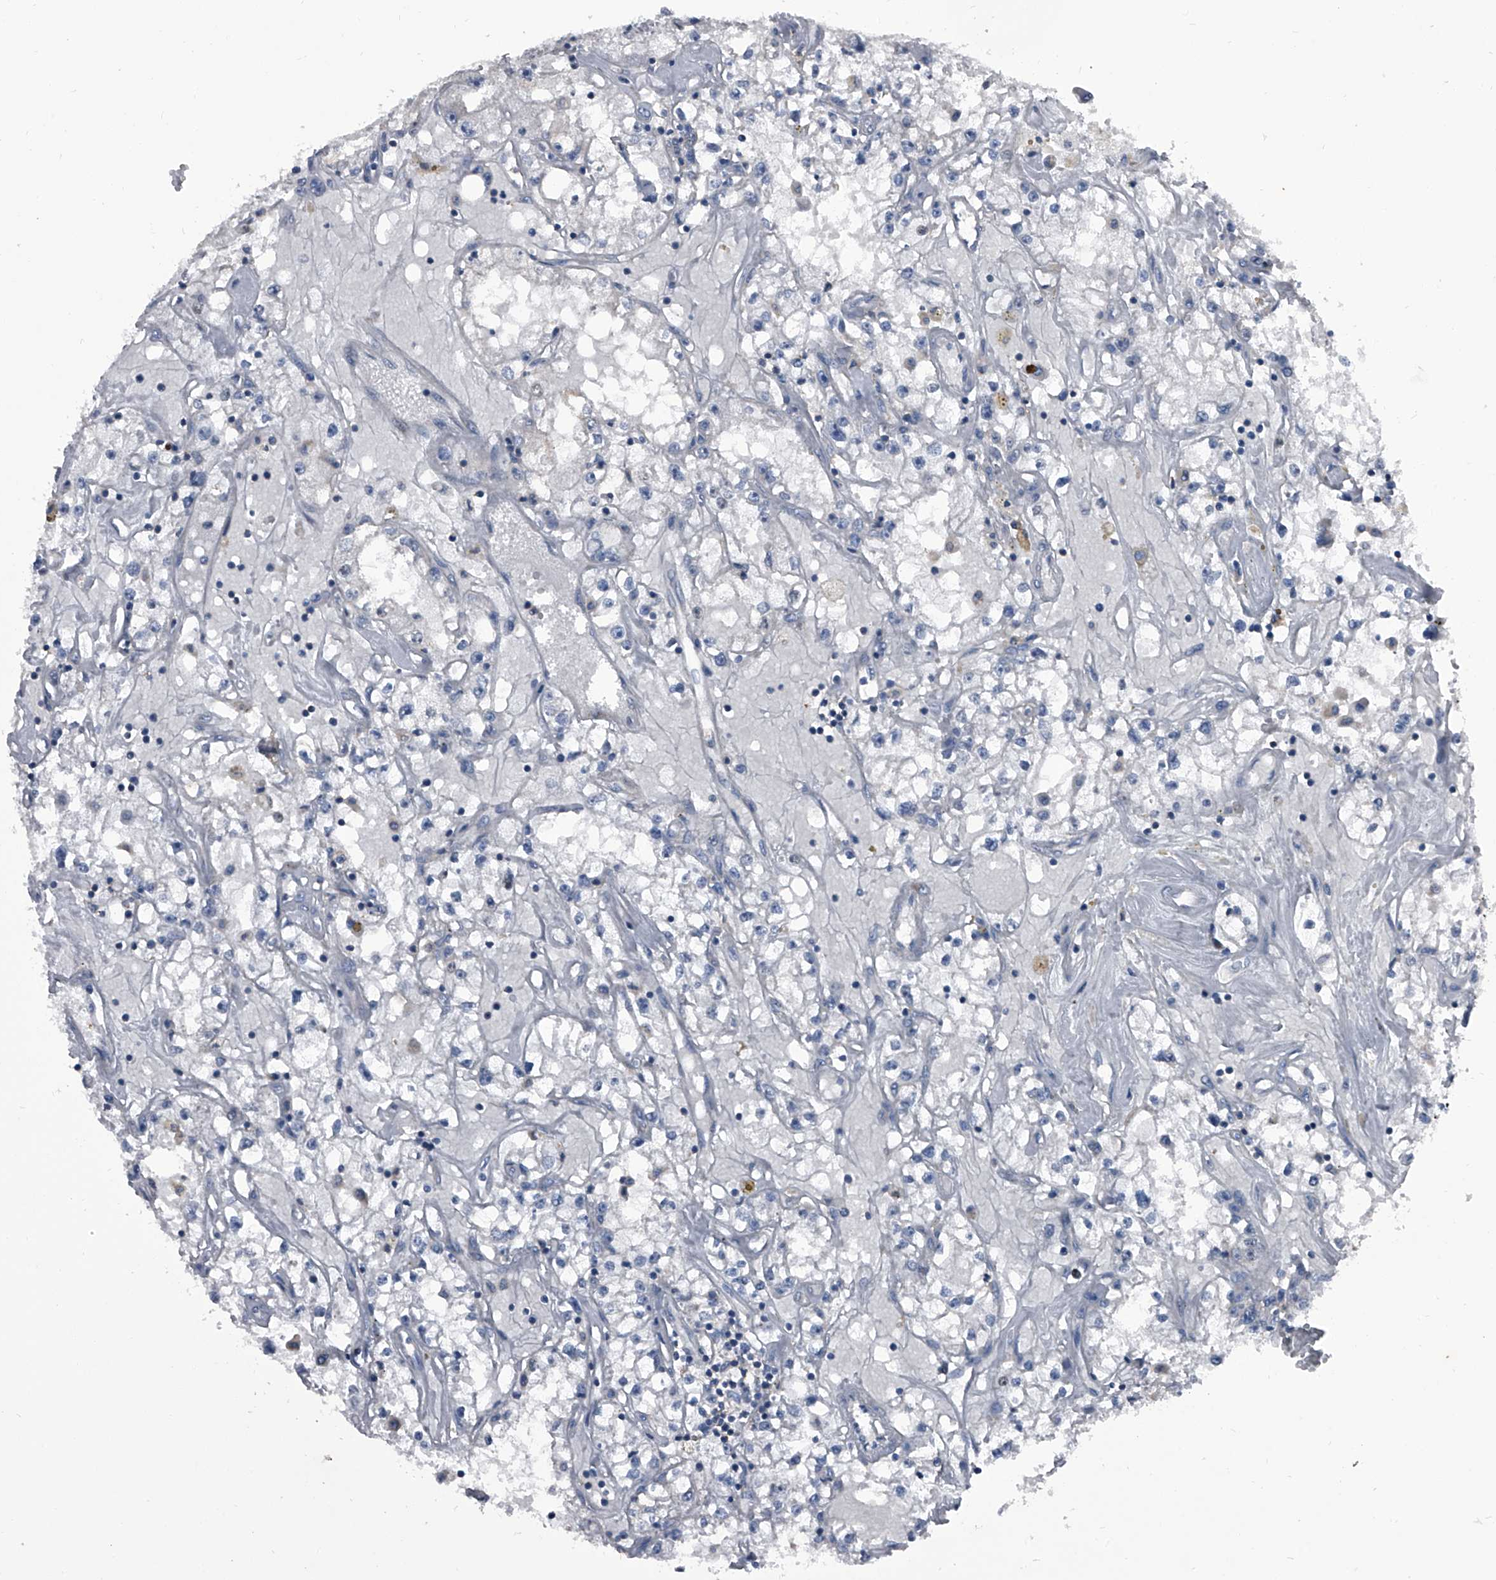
{"staining": {"intensity": "negative", "quantity": "none", "location": "none"}, "tissue": "renal cancer", "cell_type": "Tumor cells", "image_type": "cancer", "snomed": [{"axis": "morphology", "description": "Adenocarcinoma, NOS"}, {"axis": "topography", "description": "Kidney"}], "caption": "This is a image of immunohistochemistry (IHC) staining of renal cancer, which shows no staining in tumor cells.", "gene": "PIP5K1A", "patient": {"sex": "male", "age": 56}}